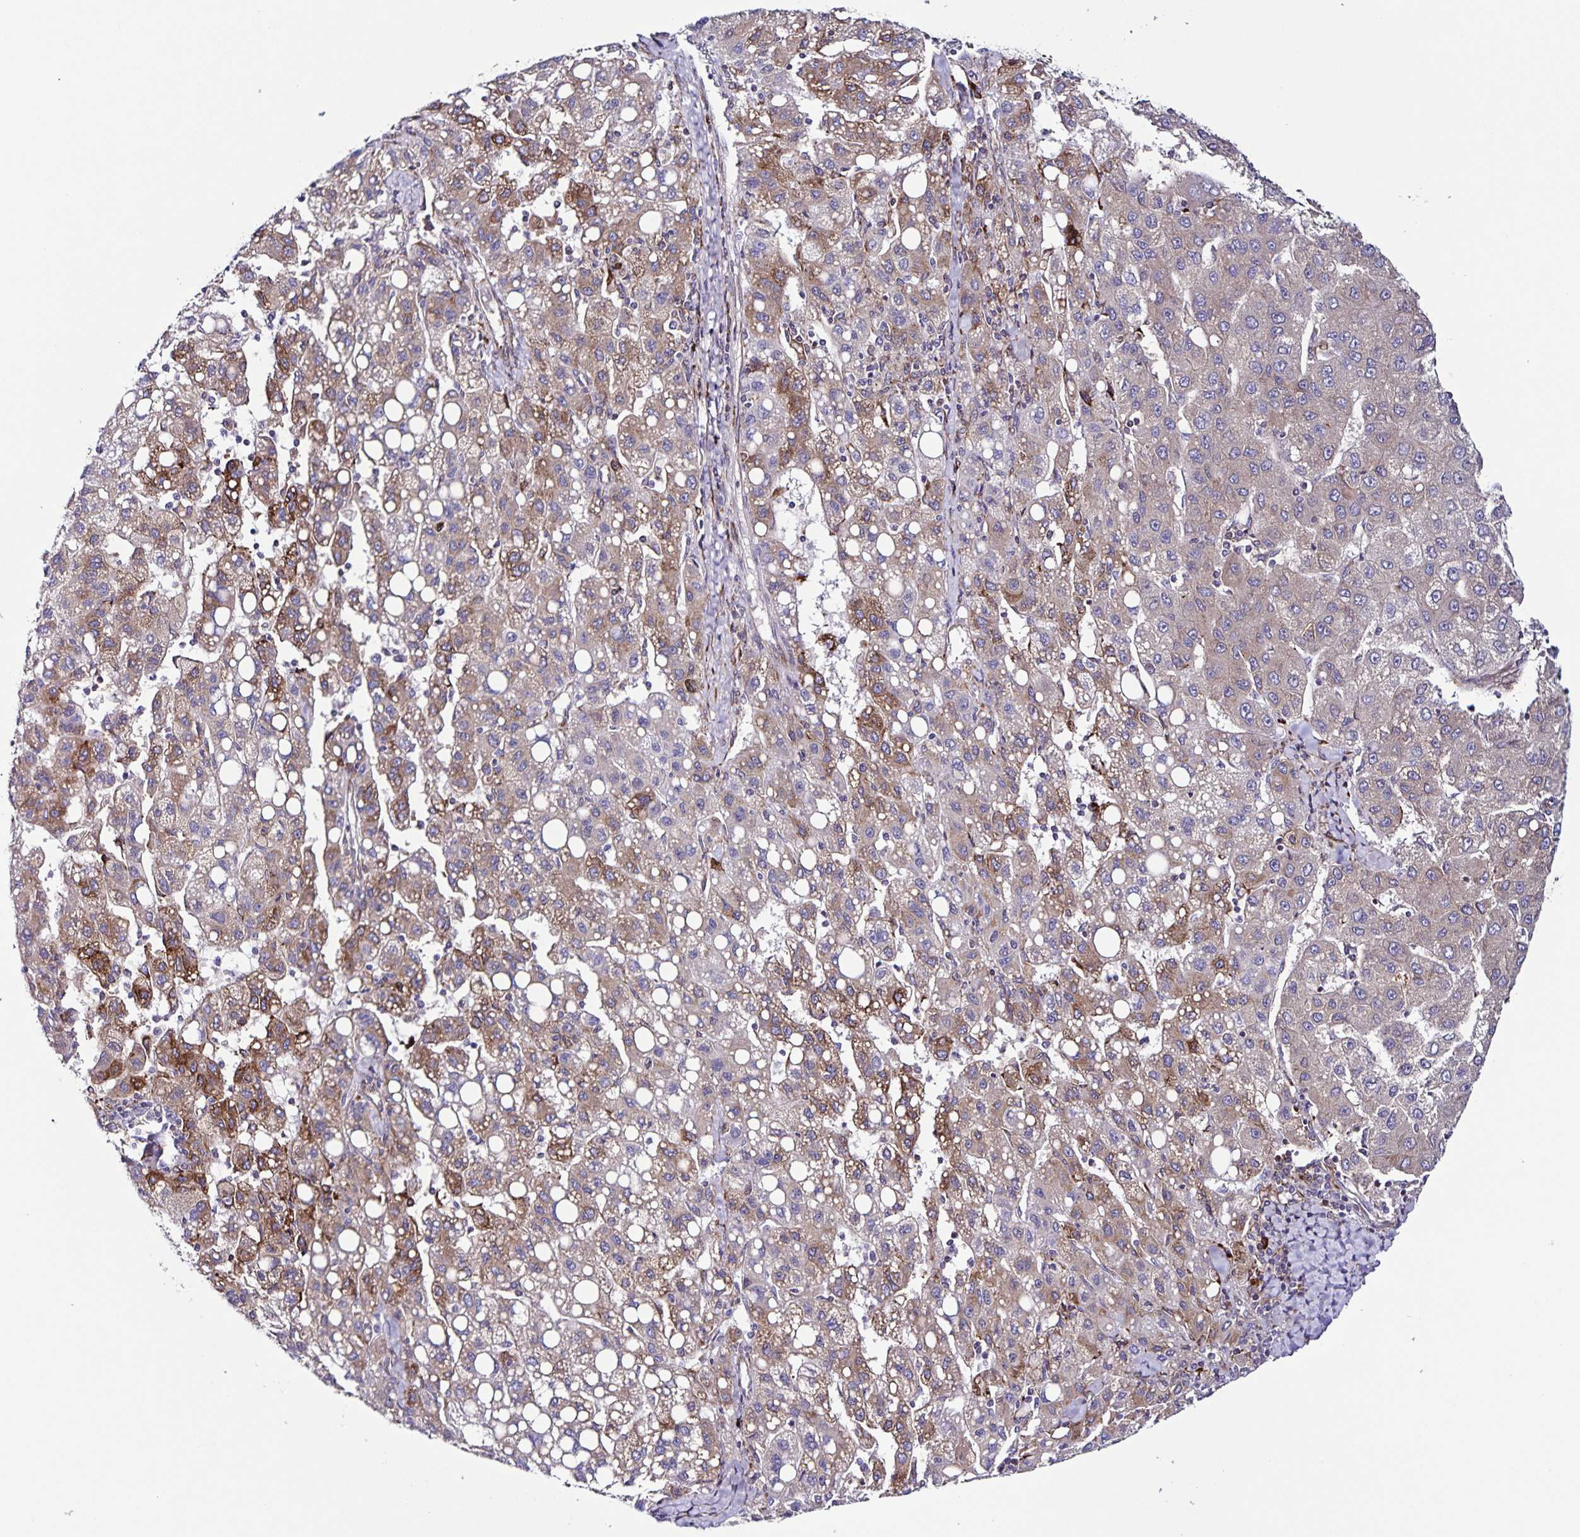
{"staining": {"intensity": "moderate", "quantity": "25%-75%", "location": "cytoplasmic/membranous"}, "tissue": "liver cancer", "cell_type": "Tumor cells", "image_type": "cancer", "snomed": [{"axis": "morphology", "description": "Carcinoma, Hepatocellular, NOS"}, {"axis": "topography", "description": "Liver"}], "caption": "Human hepatocellular carcinoma (liver) stained with a protein marker shows moderate staining in tumor cells.", "gene": "OSBPL5", "patient": {"sex": "female", "age": 82}}